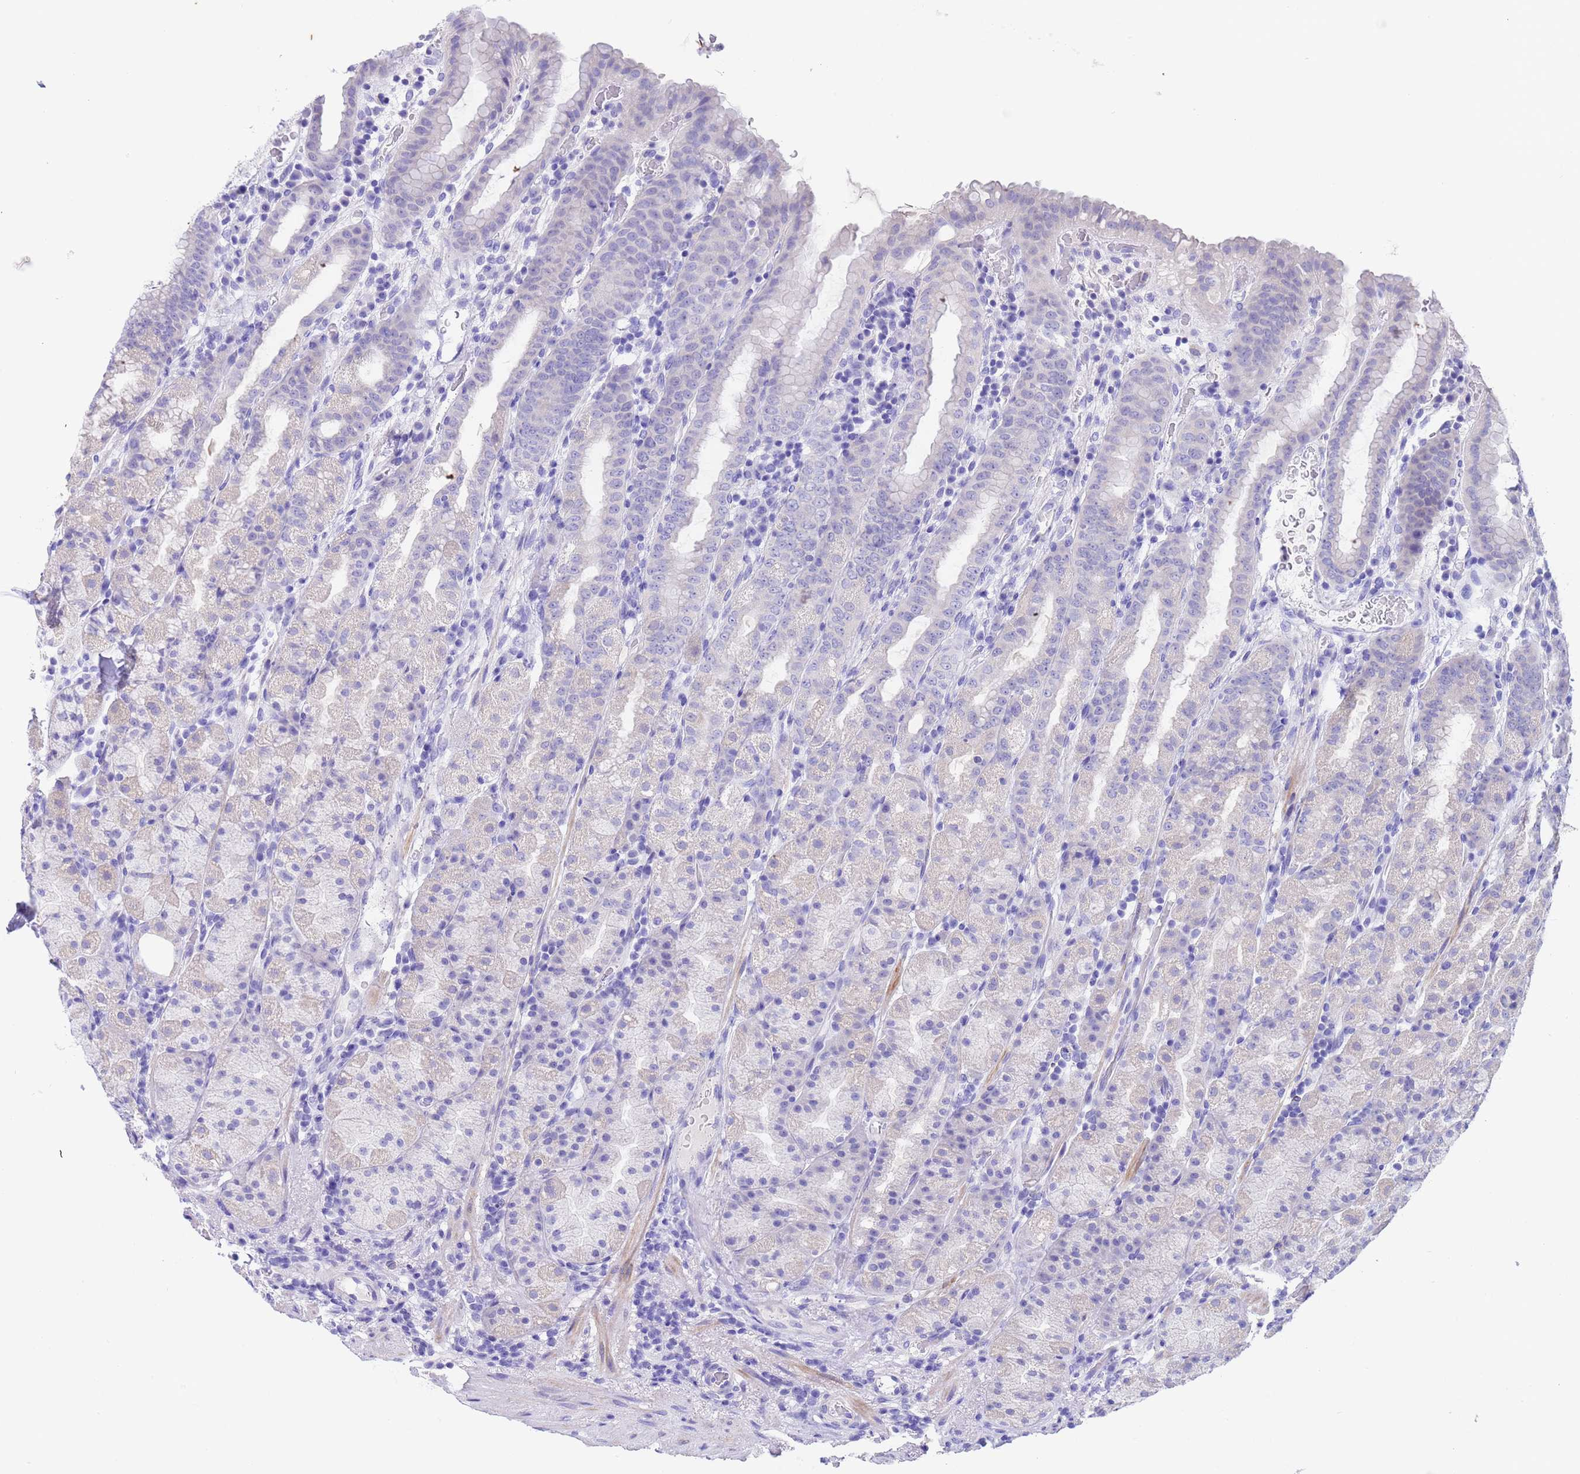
{"staining": {"intensity": "negative", "quantity": "none", "location": "none"}, "tissue": "stomach", "cell_type": "Glandular cells", "image_type": "normal", "snomed": [{"axis": "morphology", "description": "Normal tissue, NOS"}, {"axis": "topography", "description": "Stomach, upper"}, {"axis": "topography", "description": "Stomach, lower"}, {"axis": "topography", "description": "Small intestine"}], "caption": "This image is of unremarkable stomach stained with IHC to label a protein in brown with the nuclei are counter-stained blue. There is no staining in glandular cells.", "gene": "USP38", "patient": {"sex": "male", "age": 68}}